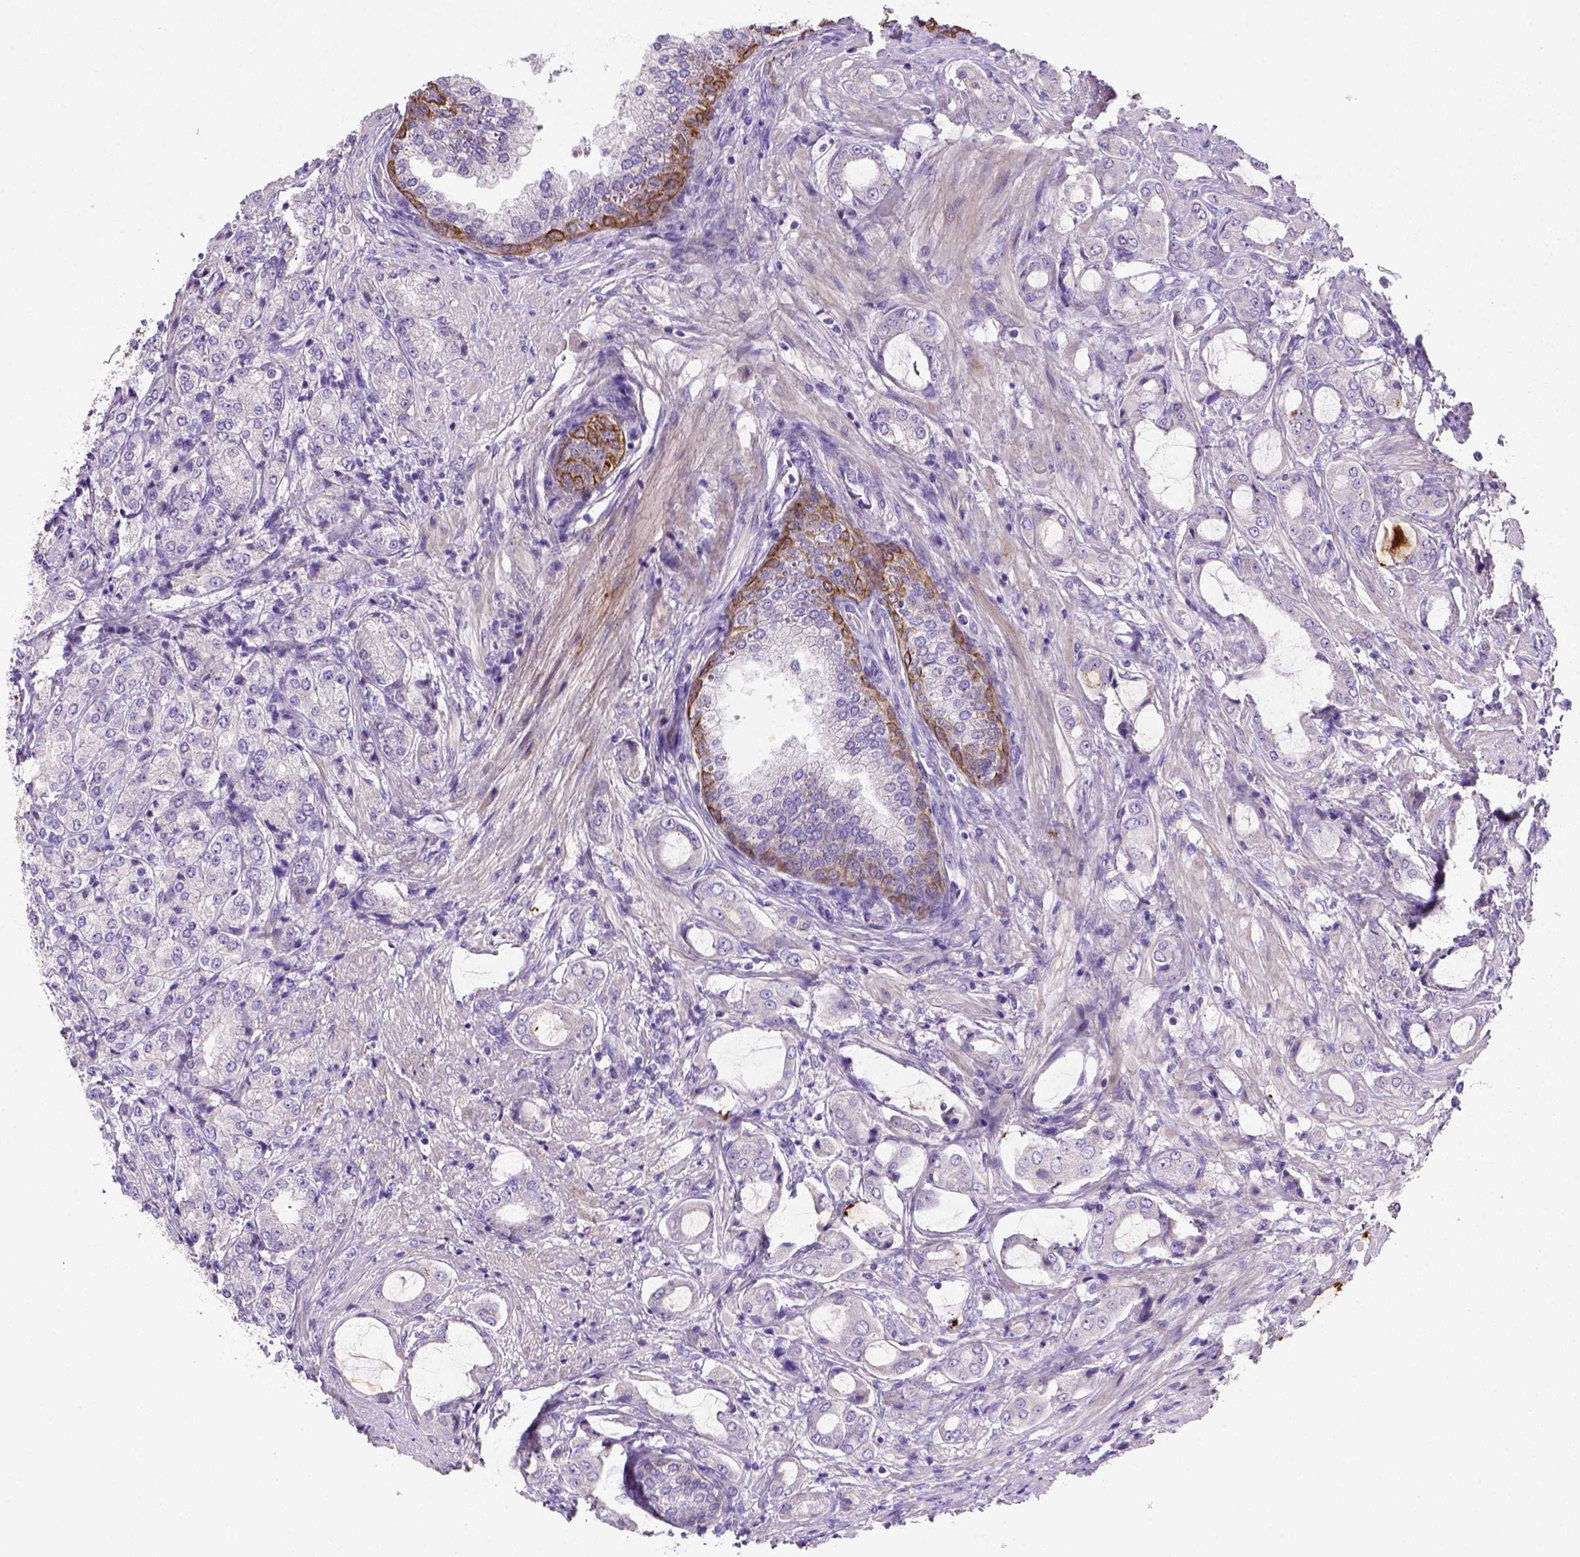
{"staining": {"intensity": "negative", "quantity": "none", "location": "none"}, "tissue": "prostate cancer", "cell_type": "Tumor cells", "image_type": "cancer", "snomed": [{"axis": "morphology", "description": "Adenocarcinoma, NOS"}, {"axis": "topography", "description": "Prostate"}], "caption": "A photomicrograph of human prostate cancer is negative for staining in tumor cells. Nuclei are stained in blue.", "gene": "NUDT2", "patient": {"sex": "male", "age": 63}}